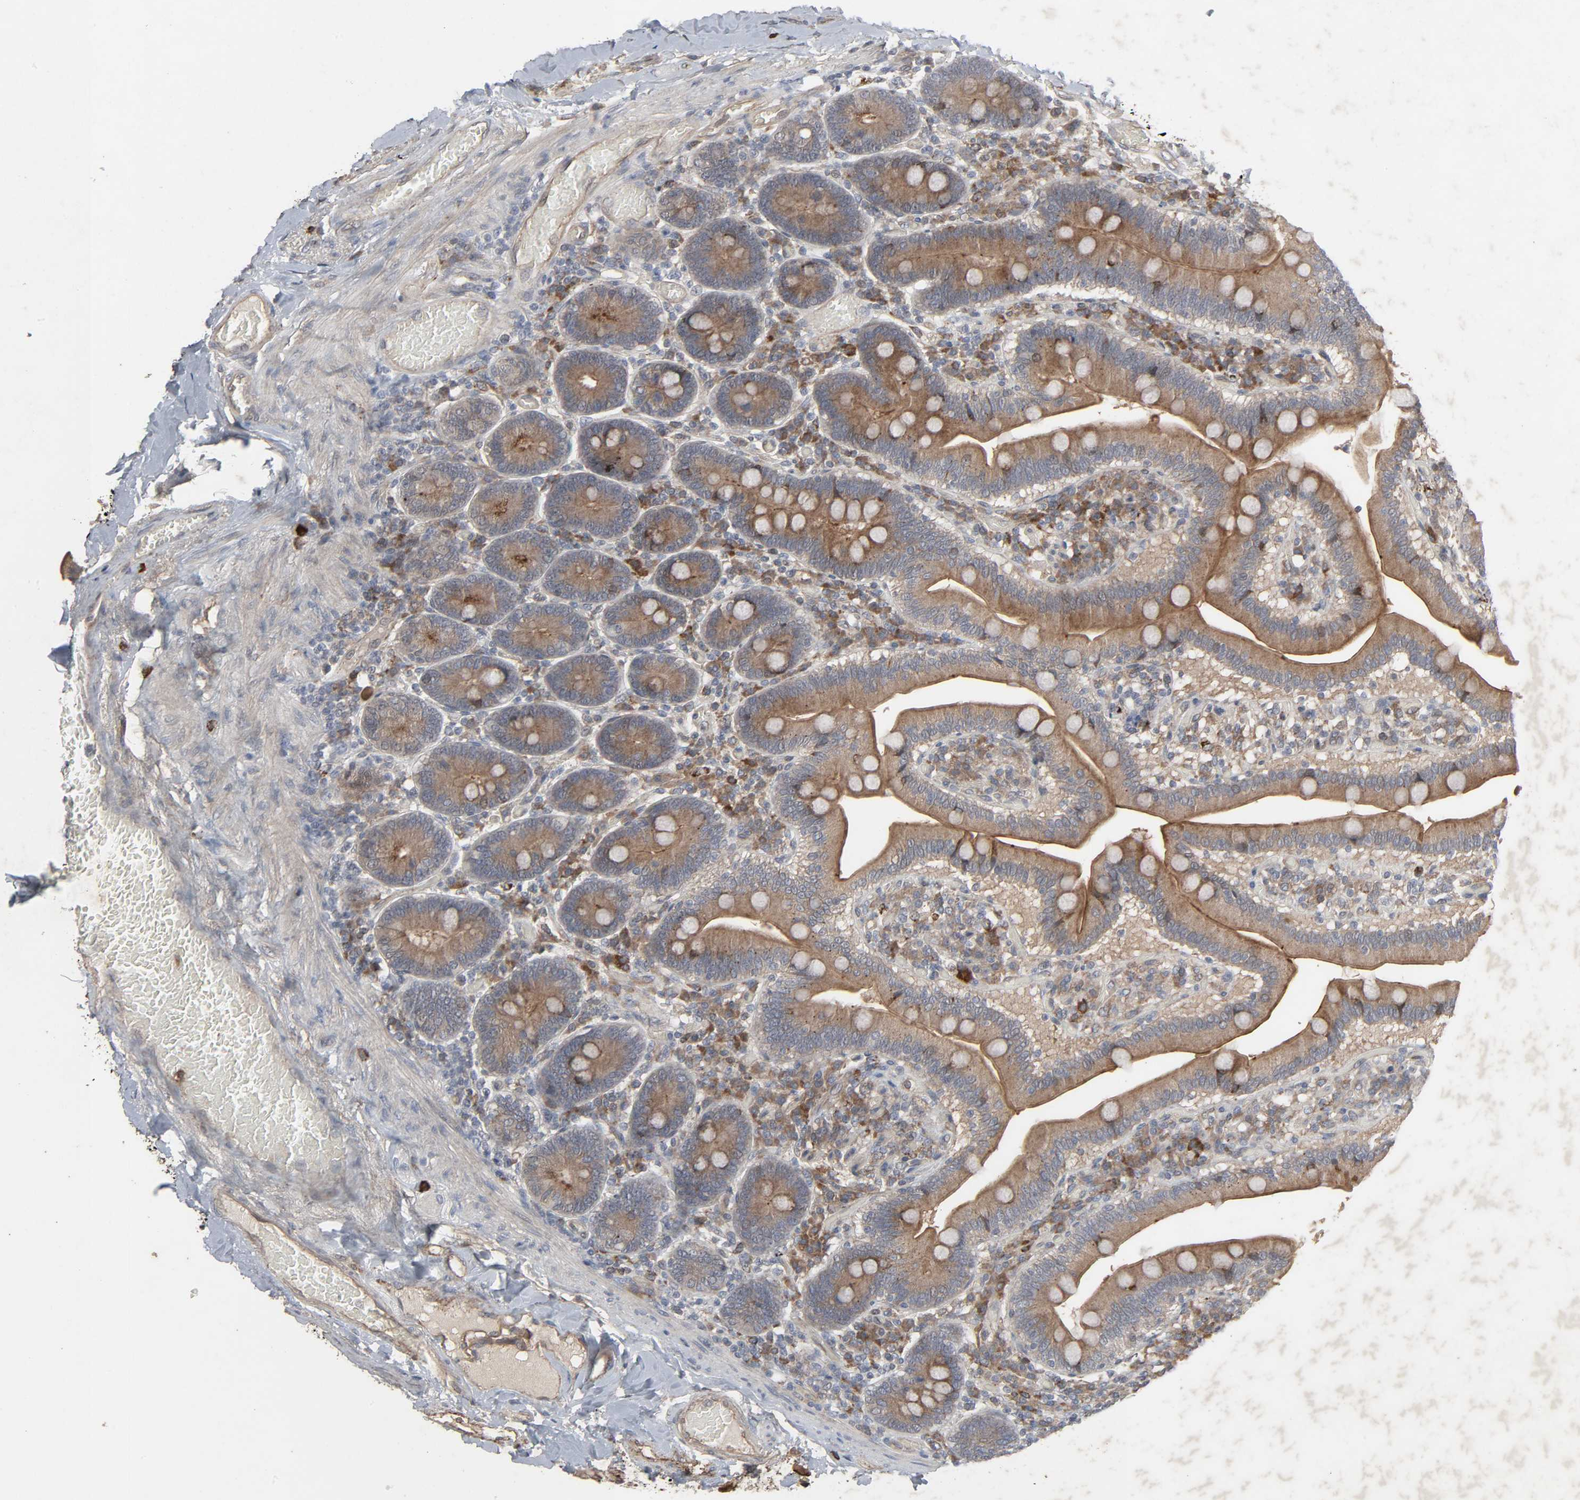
{"staining": {"intensity": "moderate", "quantity": ">75%", "location": "cytoplasmic/membranous"}, "tissue": "duodenum", "cell_type": "Glandular cells", "image_type": "normal", "snomed": [{"axis": "morphology", "description": "Normal tissue, NOS"}, {"axis": "topography", "description": "Duodenum"}], "caption": "A high-resolution photomicrograph shows immunohistochemistry (IHC) staining of normal duodenum, which displays moderate cytoplasmic/membranous positivity in about >75% of glandular cells.", "gene": "ADCY4", "patient": {"sex": "male", "age": 66}}